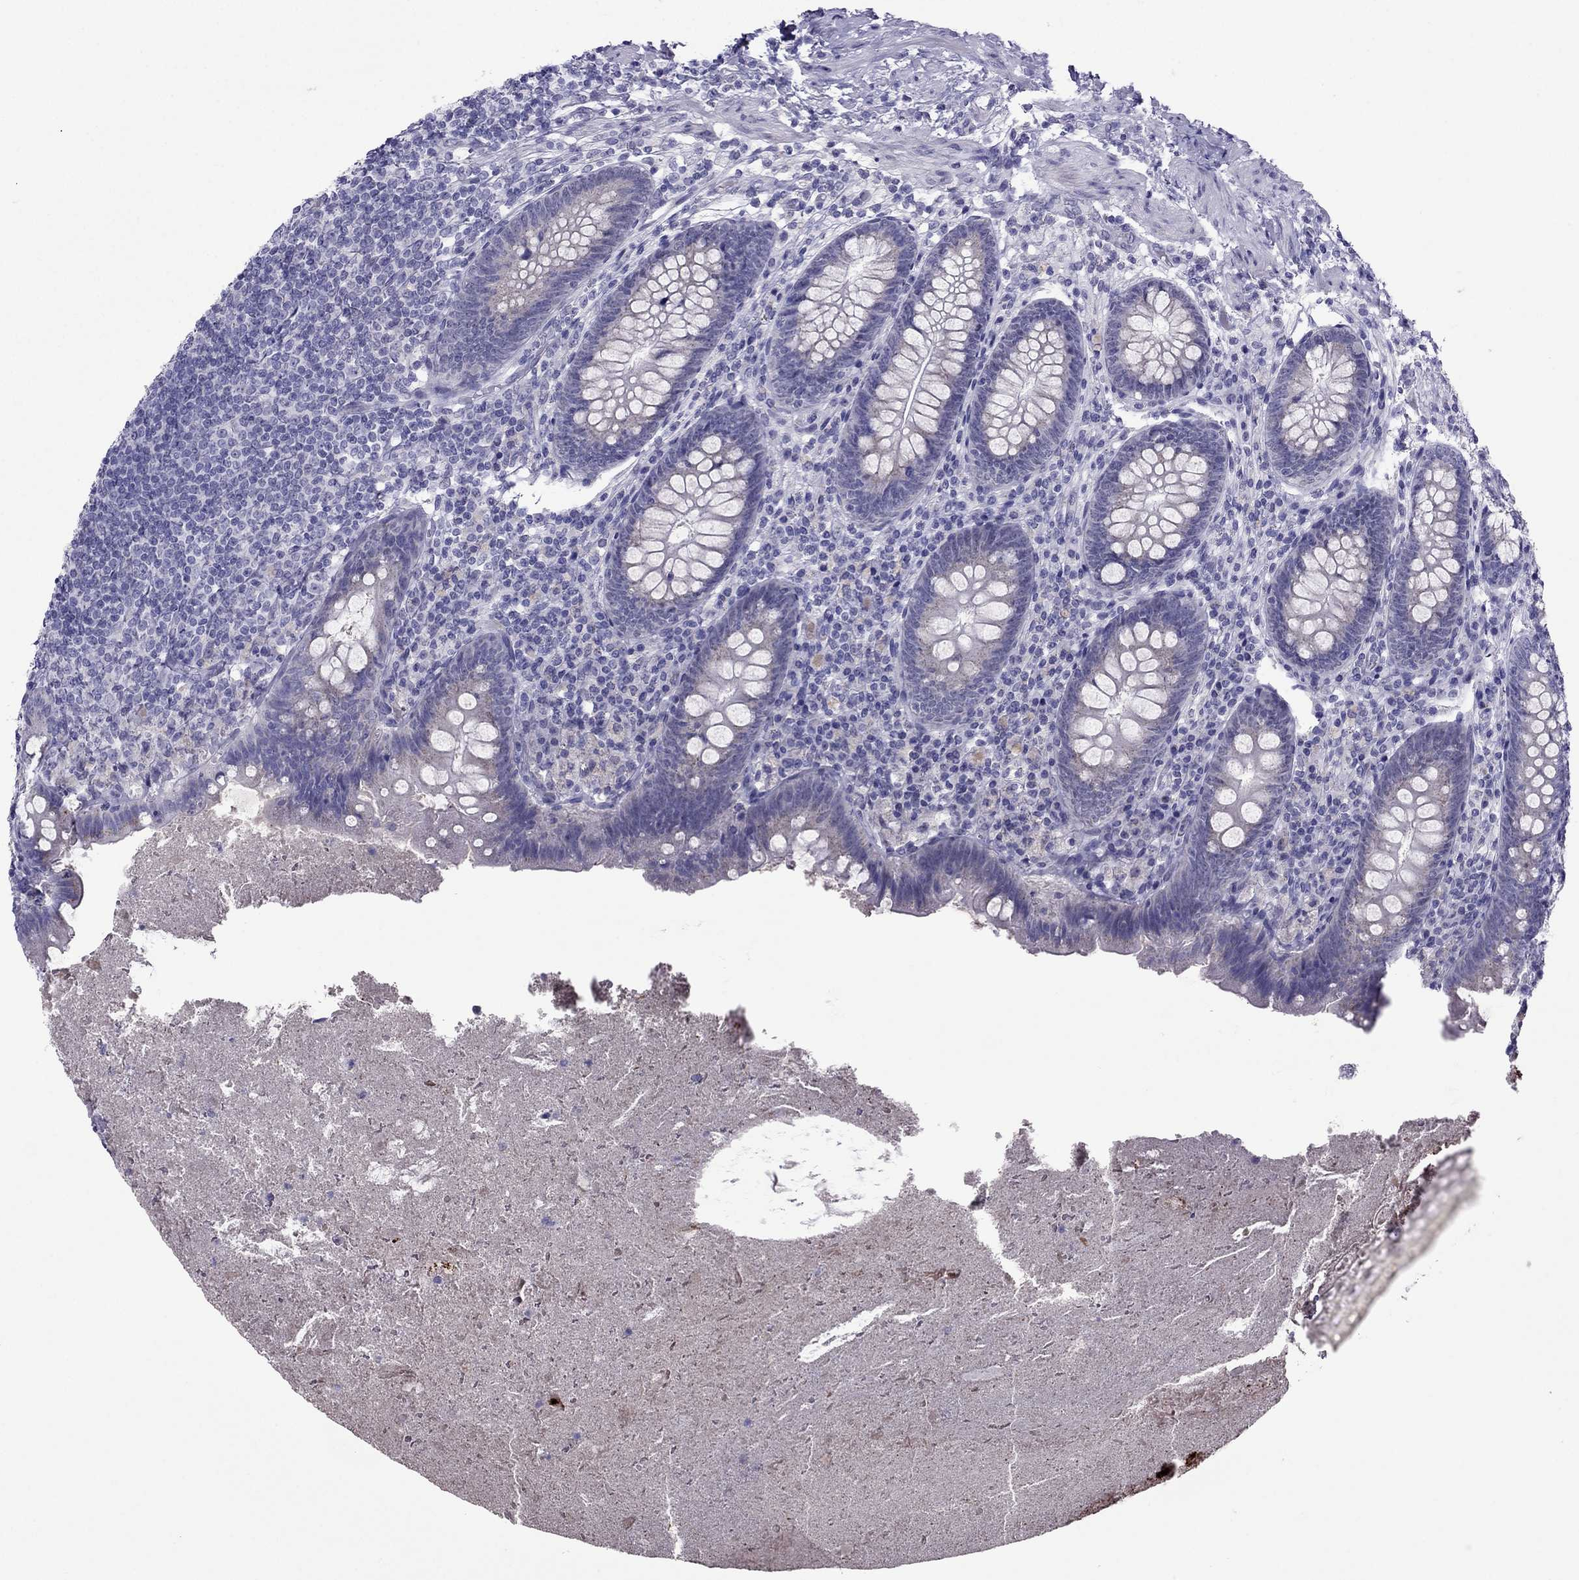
{"staining": {"intensity": "negative", "quantity": "none", "location": "none"}, "tissue": "appendix", "cell_type": "Glandular cells", "image_type": "normal", "snomed": [{"axis": "morphology", "description": "Normal tissue, NOS"}, {"axis": "topography", "description": "Appendix"}], "caption": "Image shows no significant protein positivity in glandular cells of unremarkable appendix.", "gene": "MYBPH", "patient": {"sex": "male", "age": 47}}